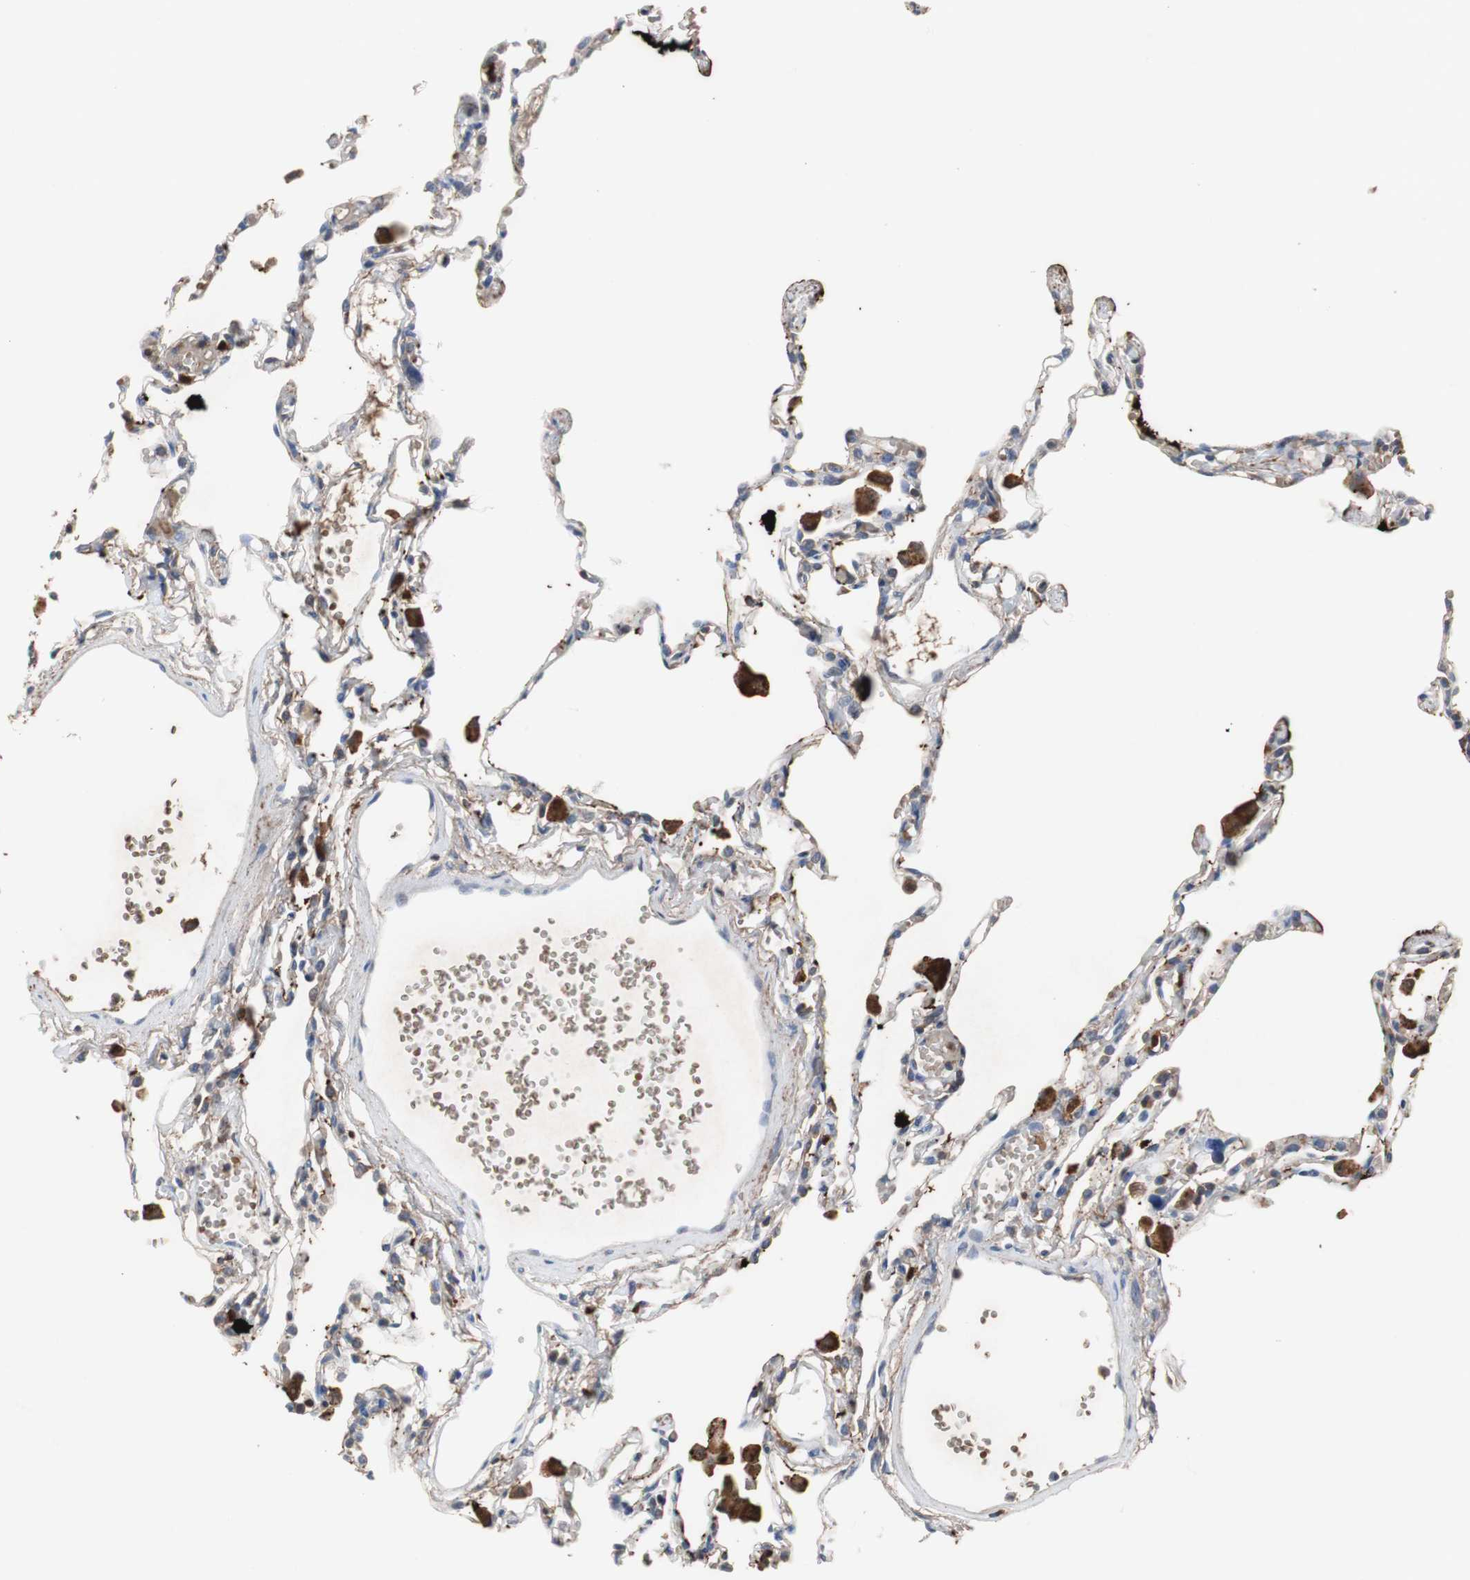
{"staining": {"intensity": "negative", "quantity": "none", "location": "none"}, "tissue": "lung", "cell_type": "Alveolar cells", "image_type": "normal", "snomed": [{"axis": "morphology", "description": "Normal tissue, NOS"}, {"axis": "topography", "description": "Lung"}], "caption": "A photomicrograph of human lung is negative for staining in alveolar cells. Nuclei are stained in blue.", "gene": "CALB2", "patient": {"sex": "female", "age": 49}}